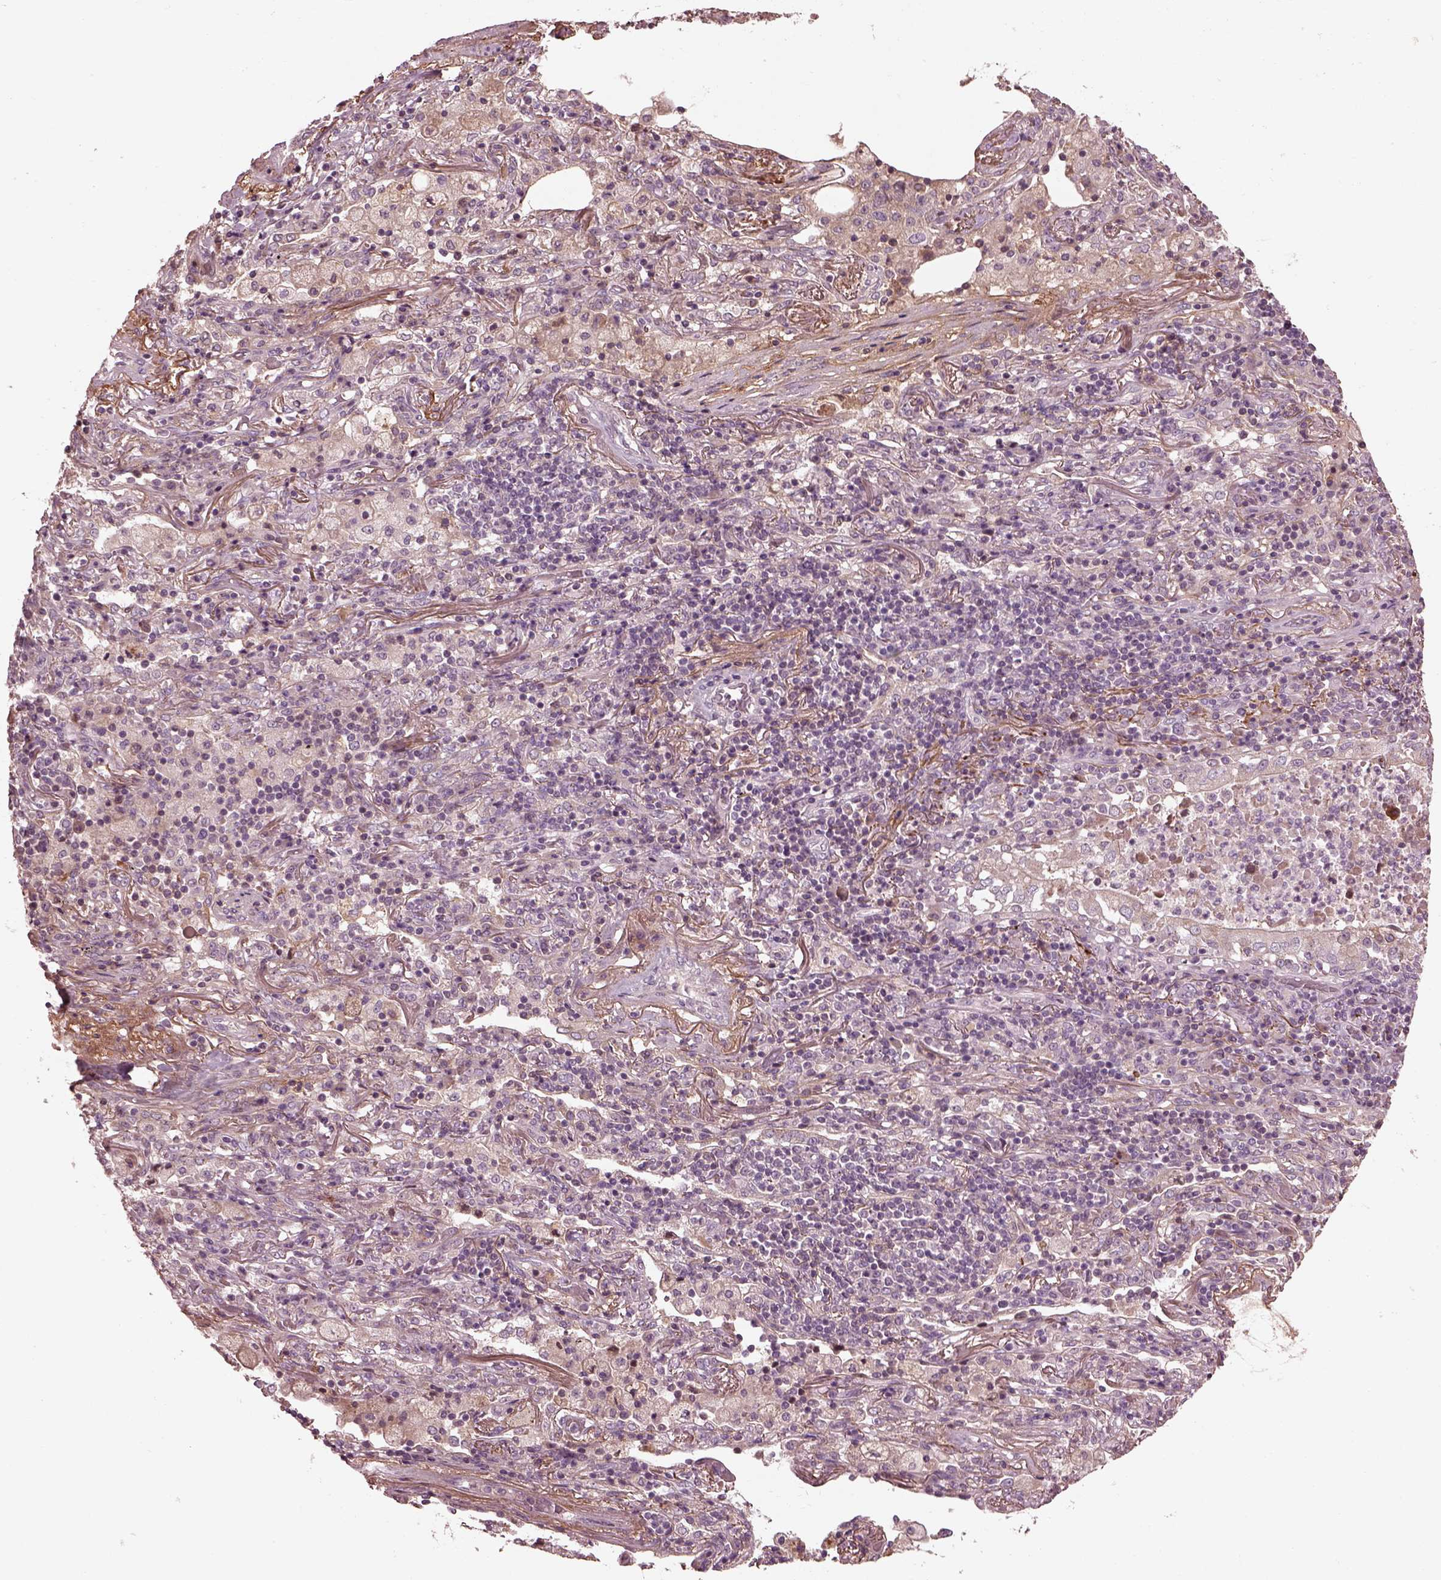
{"staining": {"intensity": "negative", "quantity": "none", "location": "none"}, "tissue": "lung cancer", "cell_type": "Tumor cells", "image_type": "cancer", "snomed": [{"axis": "morphology", "description": "Normal tissue, NOS"}, {"axis": "morphology", "description": "Squamous cell carcinoma, NOS"}, {"axis": "topography", "description": "Bronchus"}, {"axis": "topography", "description": "Lung"}], "caption": "A high-resolution image shows immunohistochemistry (IHC) staining of lung cancer, which shows no significant staining in tumor cells.", "gene": "EFEMP1", "patient": {"sex": "male", "age": 64}}